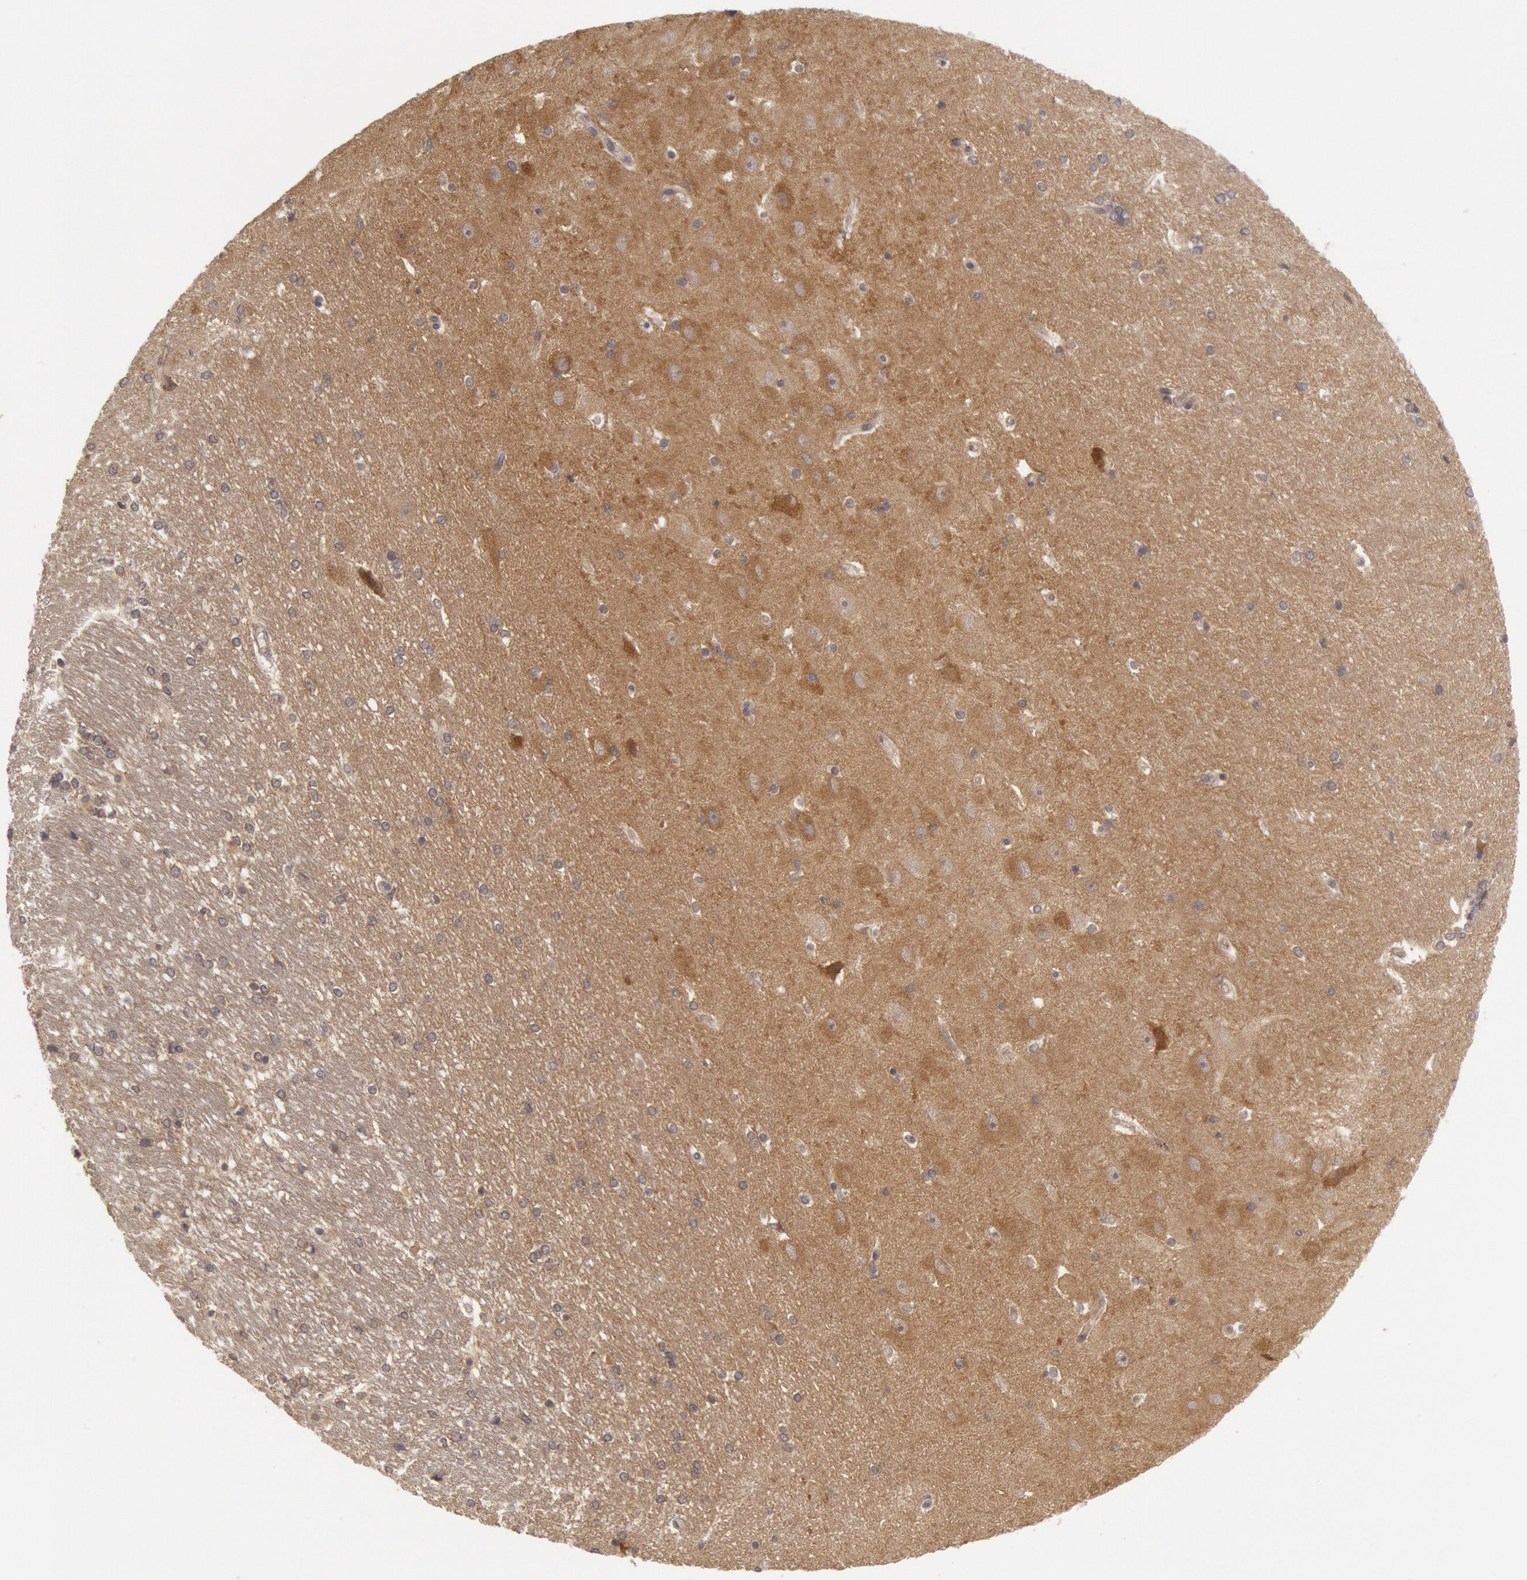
{"staining": {"intensity": "weak", "quantity": "<25%", "location": "cytoplasmic/membranous"}, "tissue": "hippocampus", "cell_type": "Glial cells", "image_type": "normal", "snomed": [{"axis": "morphology", "description": "Normal tissue, NOS"}, {"axis": "topography", "description": "Hippocampus"}], "caption": "Human hippocampus stained for a protein using immunohistochemistry exhibits no staining in glial cells.", "gene": "BRAF", "patient": {"sex": "female", "age": 19}}